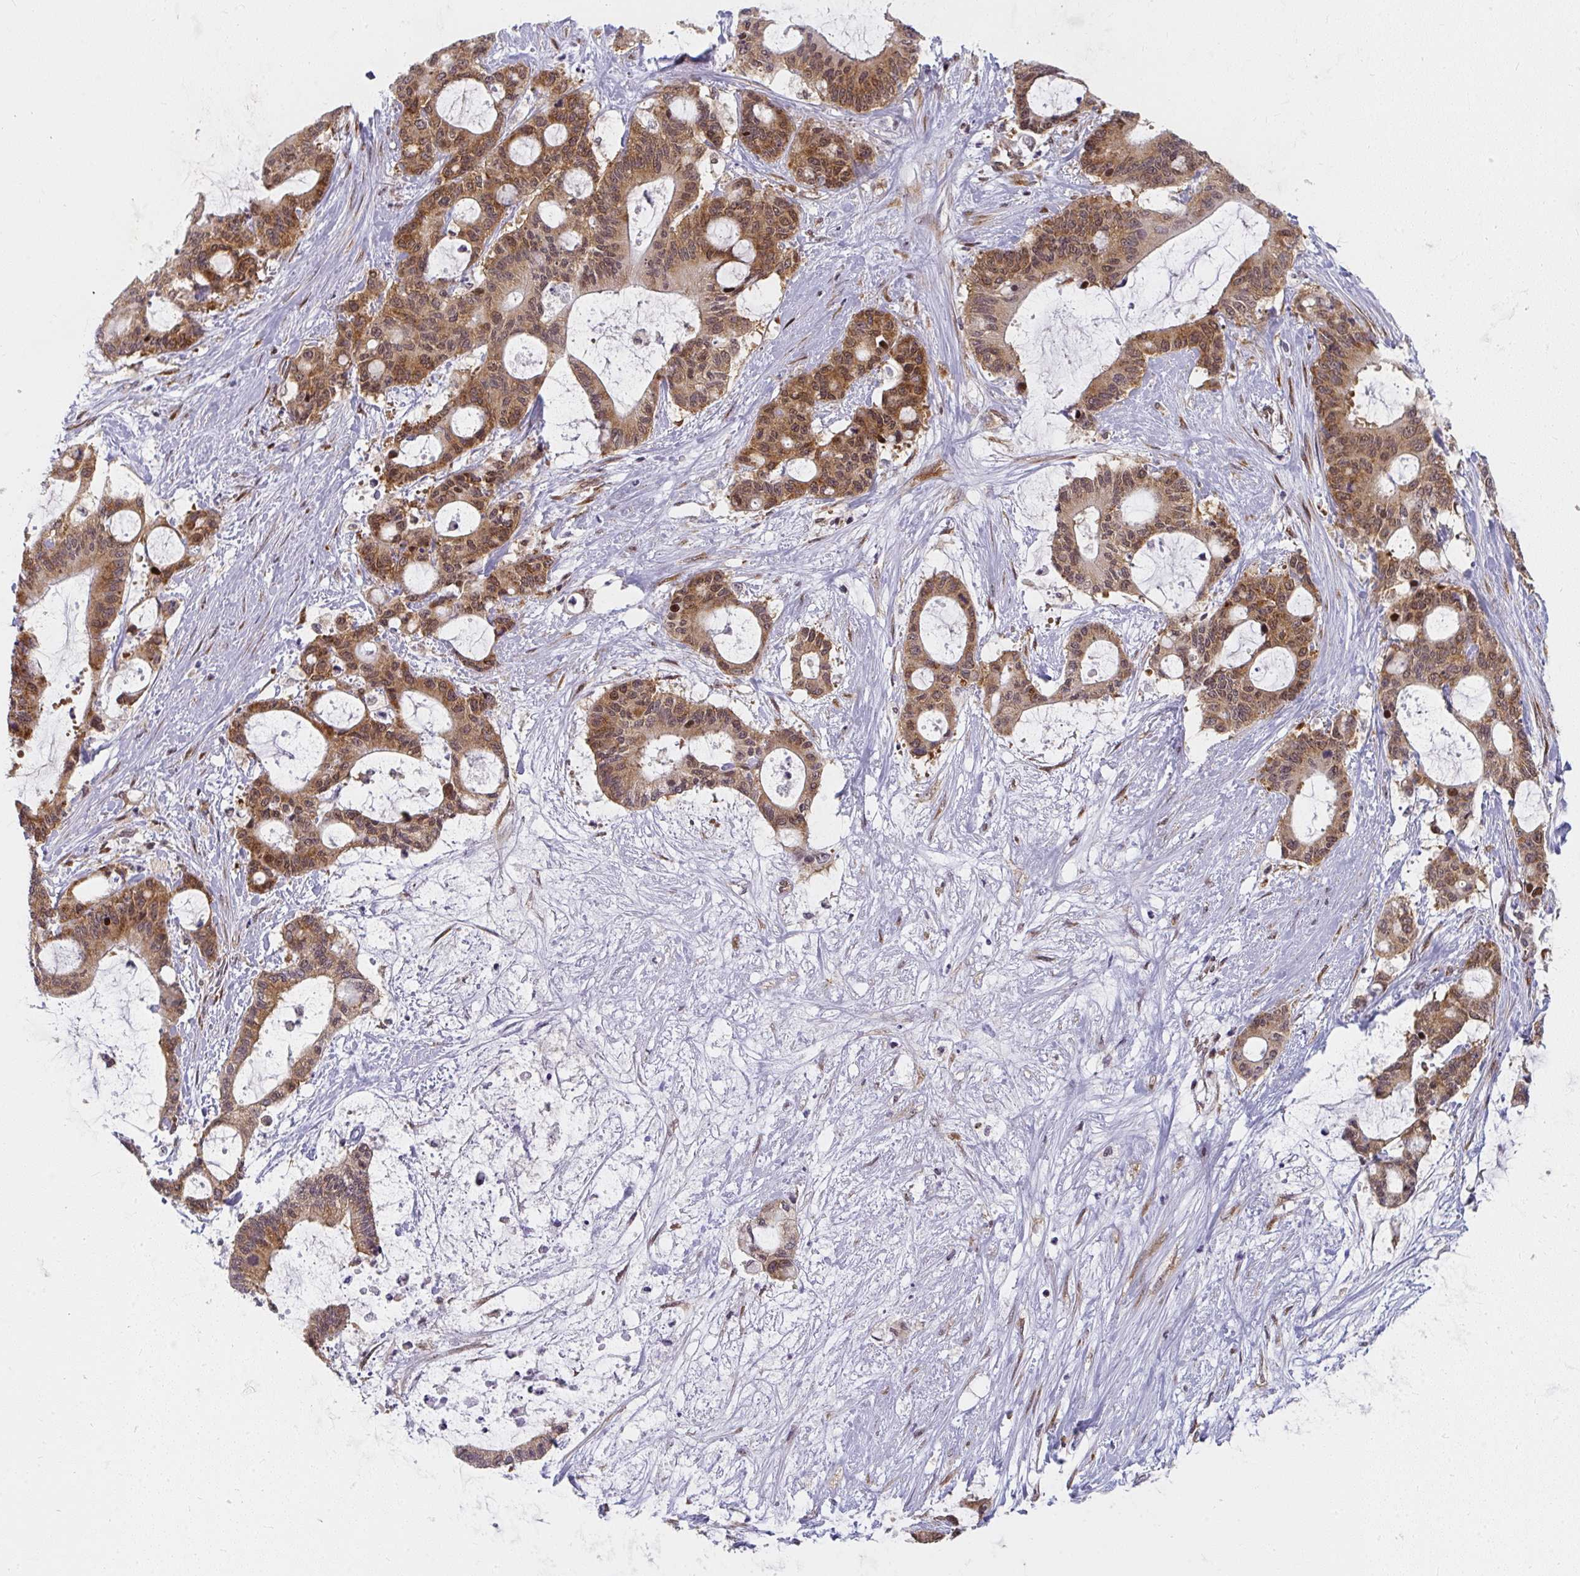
{"staining": {"intensity": "moderate", "quantity": ">75%", "location": "cytoplasmic/membranous,nuclear"}, "tissue": "liver cancer", "cell_type": "Tumor cells", "image_type": "cancer", "snomed": [{"axis": "morphology", "description": "Normal tissue, NOS"}, {"axis": "morphology", "description": "Cholangiocarcinoma"}, {"axis": "topography", "description": "Liver"}, {"axis": "topography", "description": "Peripheral nerve tissue"}], "caption": "IHC of cholangiocarcinoma (liver) displays medium levels of moderate cytoplasmic/membranous and nuclear positivity in about >75% of tumor cells.", "gene": "SYNCRIP", "patient": {"sex": "female", "age": 73}}